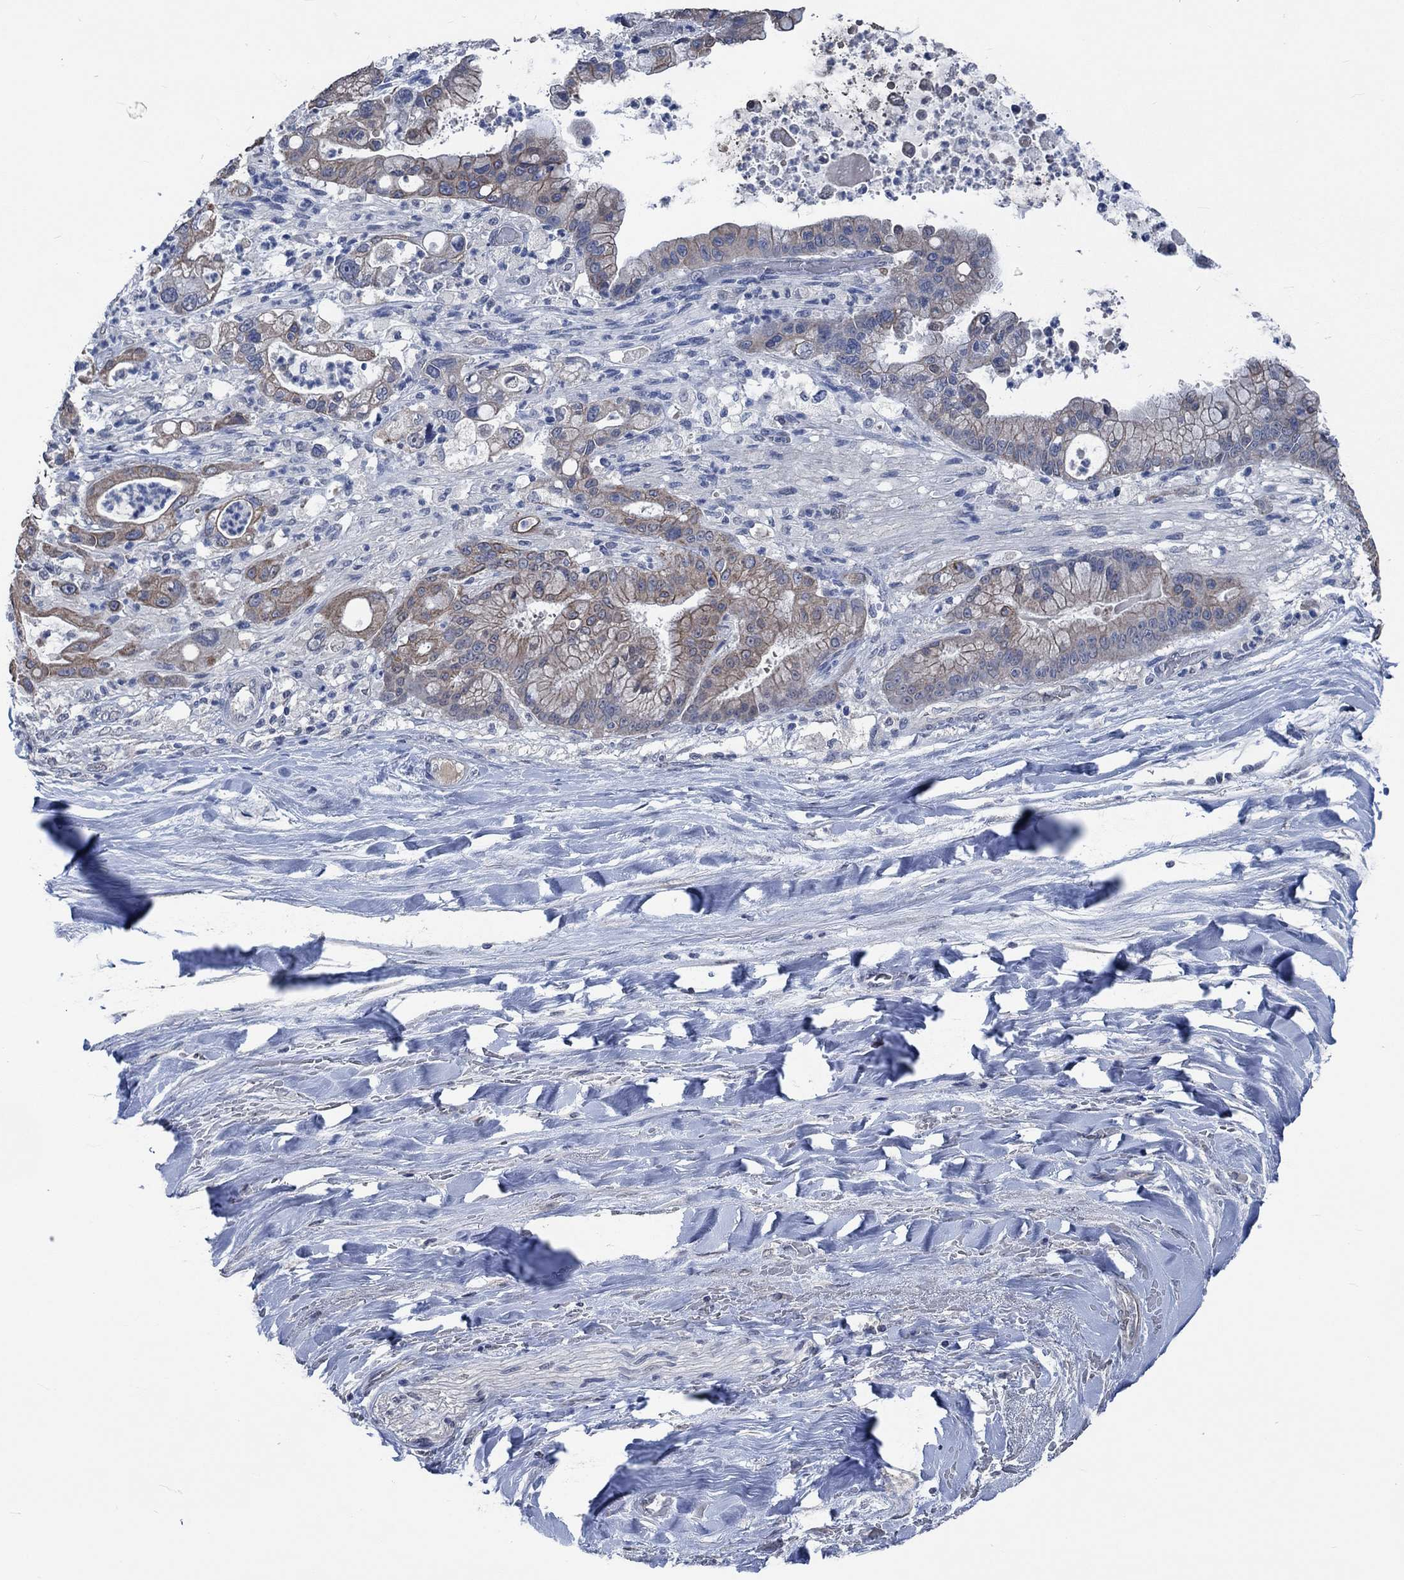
{"staining": {"intensity": "moderate", "quantity": "<25%", "location": "cytoplasmic/membranous"}, "tissue": "liver cancer", "cell_type": "Tumor cells", "image_type": "cancer", "snomed": [{"axis": "morphology", "description": "Cholangiocarcinoma"}, {"axis": "topography", "description": "Liver"}], "caption": "IHC micrograph of cholangiocarcinoma (liver) stained for a protein (brown), which shows low levels of moderate cytoplasmic/membranous staining in approximately <25% of tumor cells.", "gene": "OBSCN", "patient": {"sex": "female", "age": 54}}